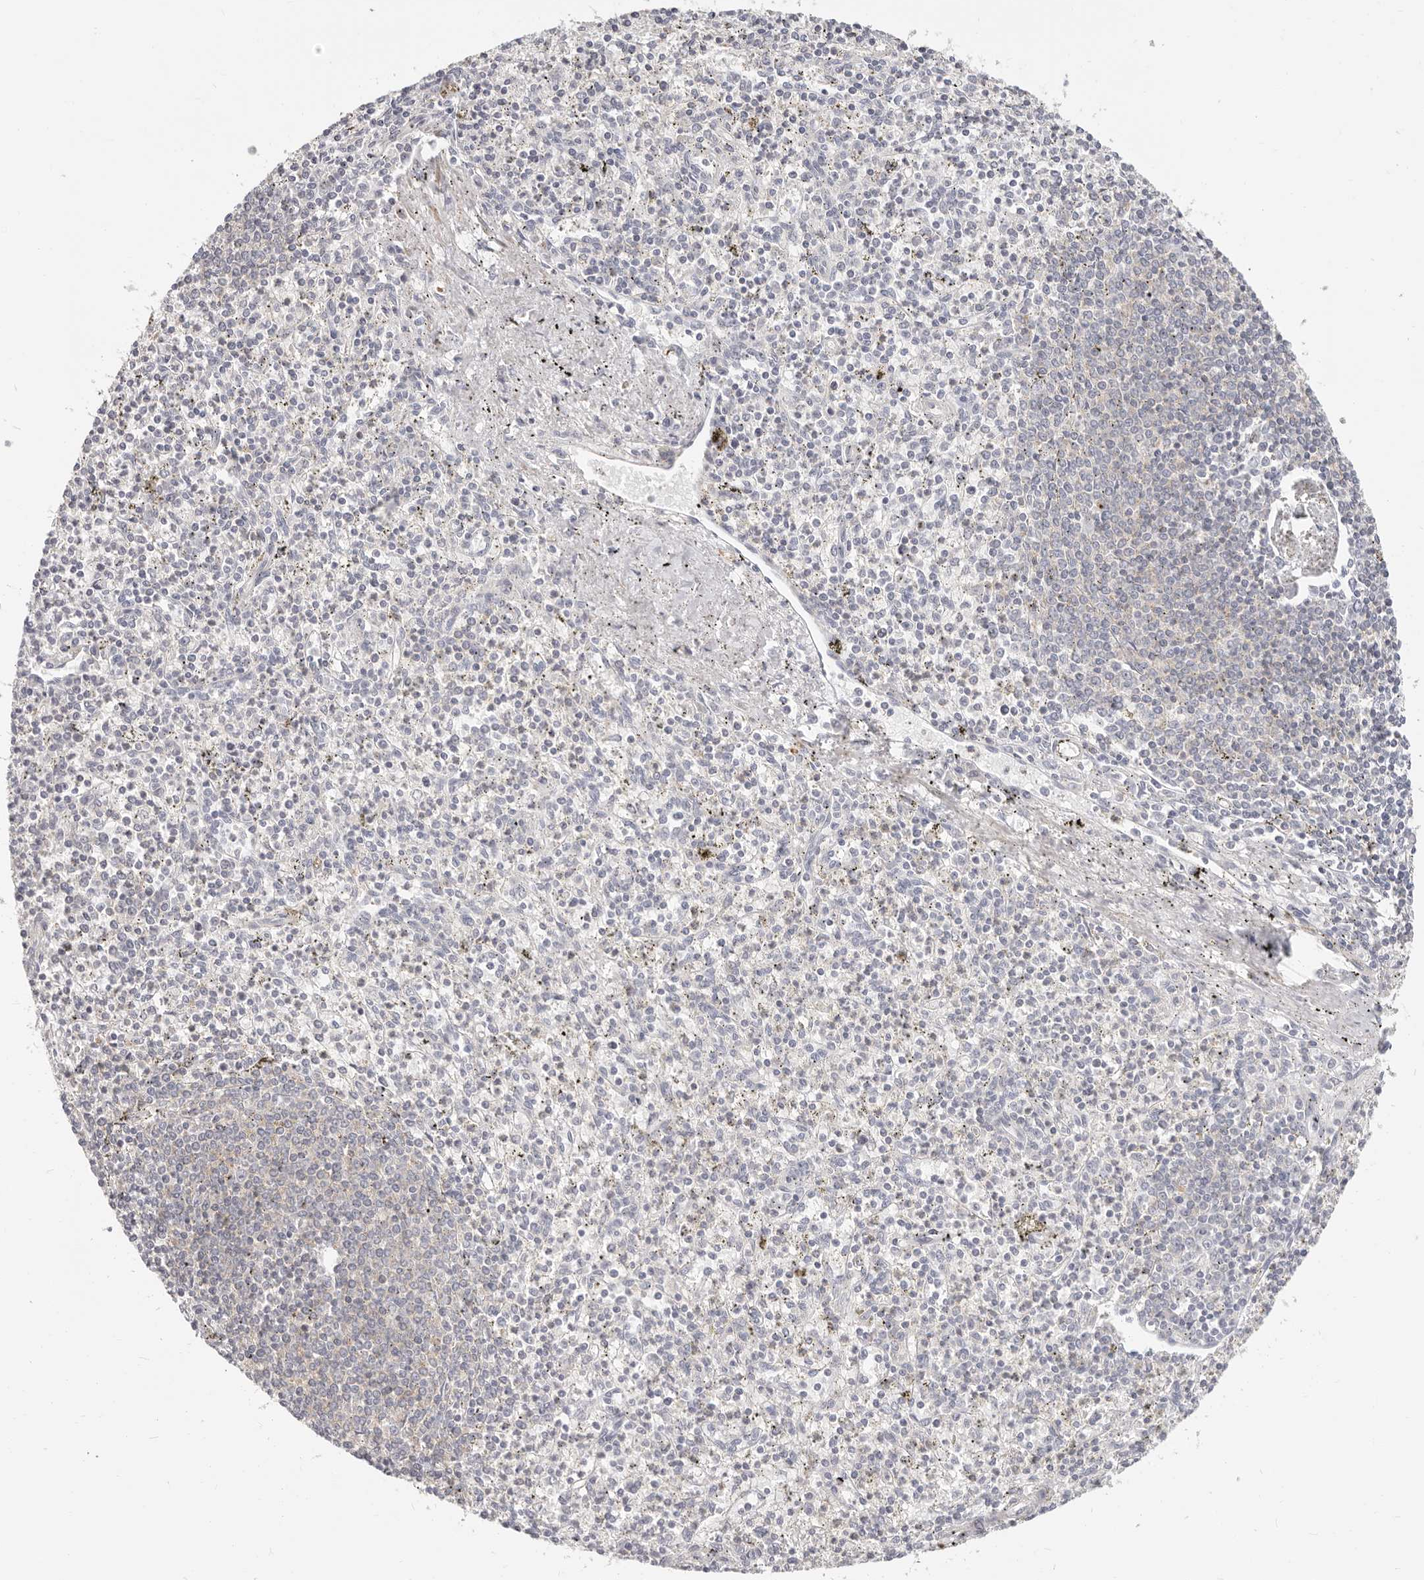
{"staining": {"intensity": "negative", "quantity": "none", "location": "none"}, "tissue": "spleen", "cell_type": "Cells in red pulp", "image_type": "normal", "snomed": [{"axis": "morphology", "description": "Normal tissue, NOS"}, {"axis": "topography", "description": "Spleen"}], "caption": "Human spleen stained for a protein using immunohistochemistry exhibits no staining in cells in red pulp.", "gene": "DTNBP1", "patient": {"sex": "male", "age": 72}}